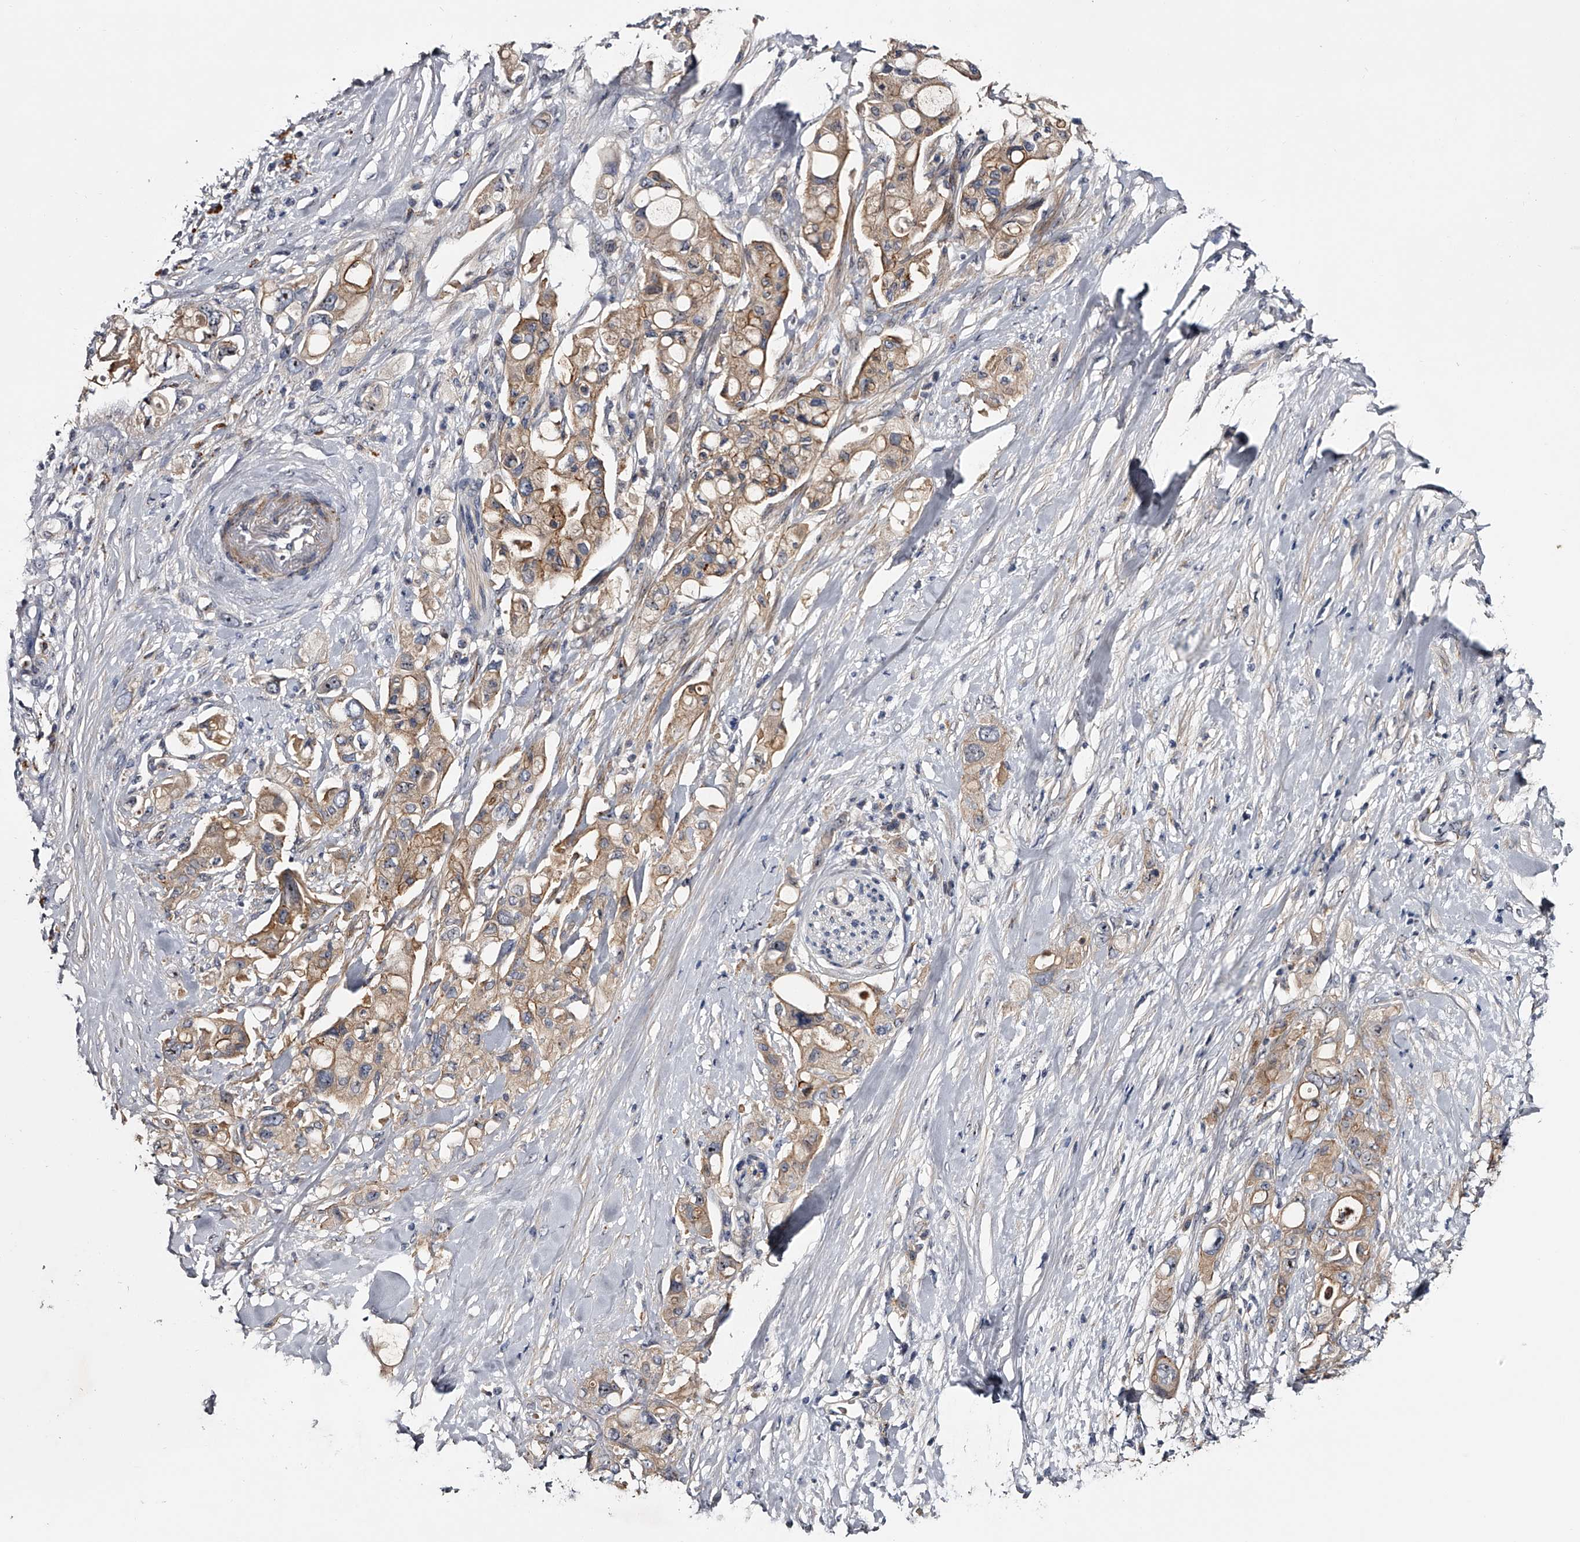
{"staining": {"intensity": "moderate", "quantity": "25%-75%", "location": "cytoplasmic/membranous,nuclear"}, "tissue": "pancreatic cancer", "cell_type": "Tumor cells", "image_type": "cancer", "snomed": [{"axis": "morphology", "description": "Adenocarcinoma, NOS"}, {"axis": "topography", "description": "Pancreas"}], "caption": "Immunohistochemistry (IHC) (DAB (3,3'-diaminobenzidine)) staining of human pancreatic cancer (adenocarcinoma) demonstrates moderate cytoplasmic/membranous and nuclear protein staining in about 25%-75% of tumor cells. (DAB (3,3'-diaminobenzidine) IHC, brown staining for protein, blue staining for nuclei).", "gene": "MDN1", "patient": {"sex": "female", "age": 56}}